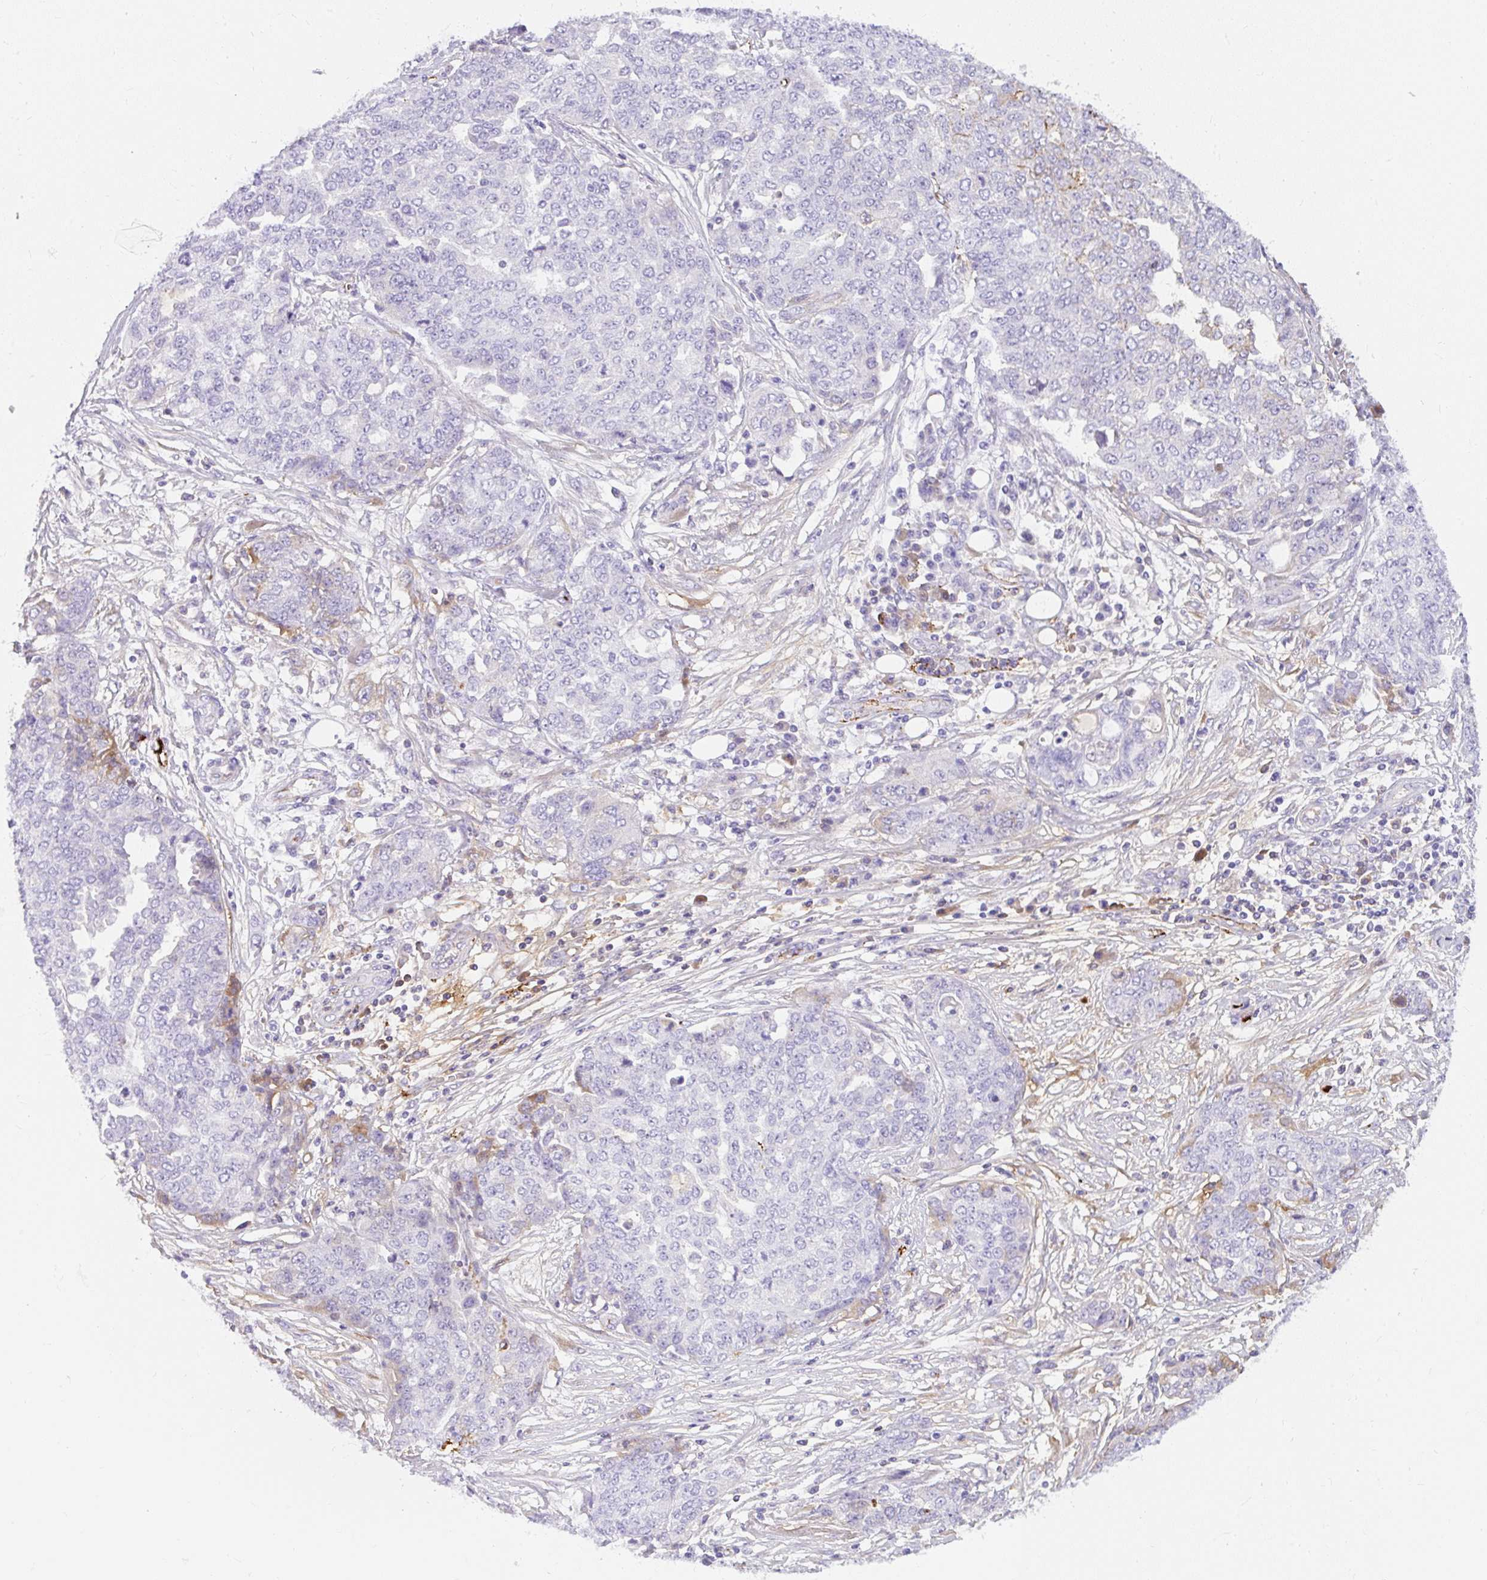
{"staining": {"intensity": "negative", "quantity": "none", "location": "none"}, "tissue": "ovarian cancer", "cell_type": "Tumor cells", "image_type": "cancer", "snomed": [{"axis": "morphology", "description": "Cystadenocarcinoma, serous, NOS"}, {"axis": "topography", "description": "Soft tissue"}, {"axis": "topography", "description": "Ovary"}], "caption": "IHC histopathology image of neoplastic tissue: ovarian cancer stained with DAB exhibits no significant protein staining in tumor cells.", "gene": "APOC4-APOC2", "patient": {"sex": "female", "age": 57}}